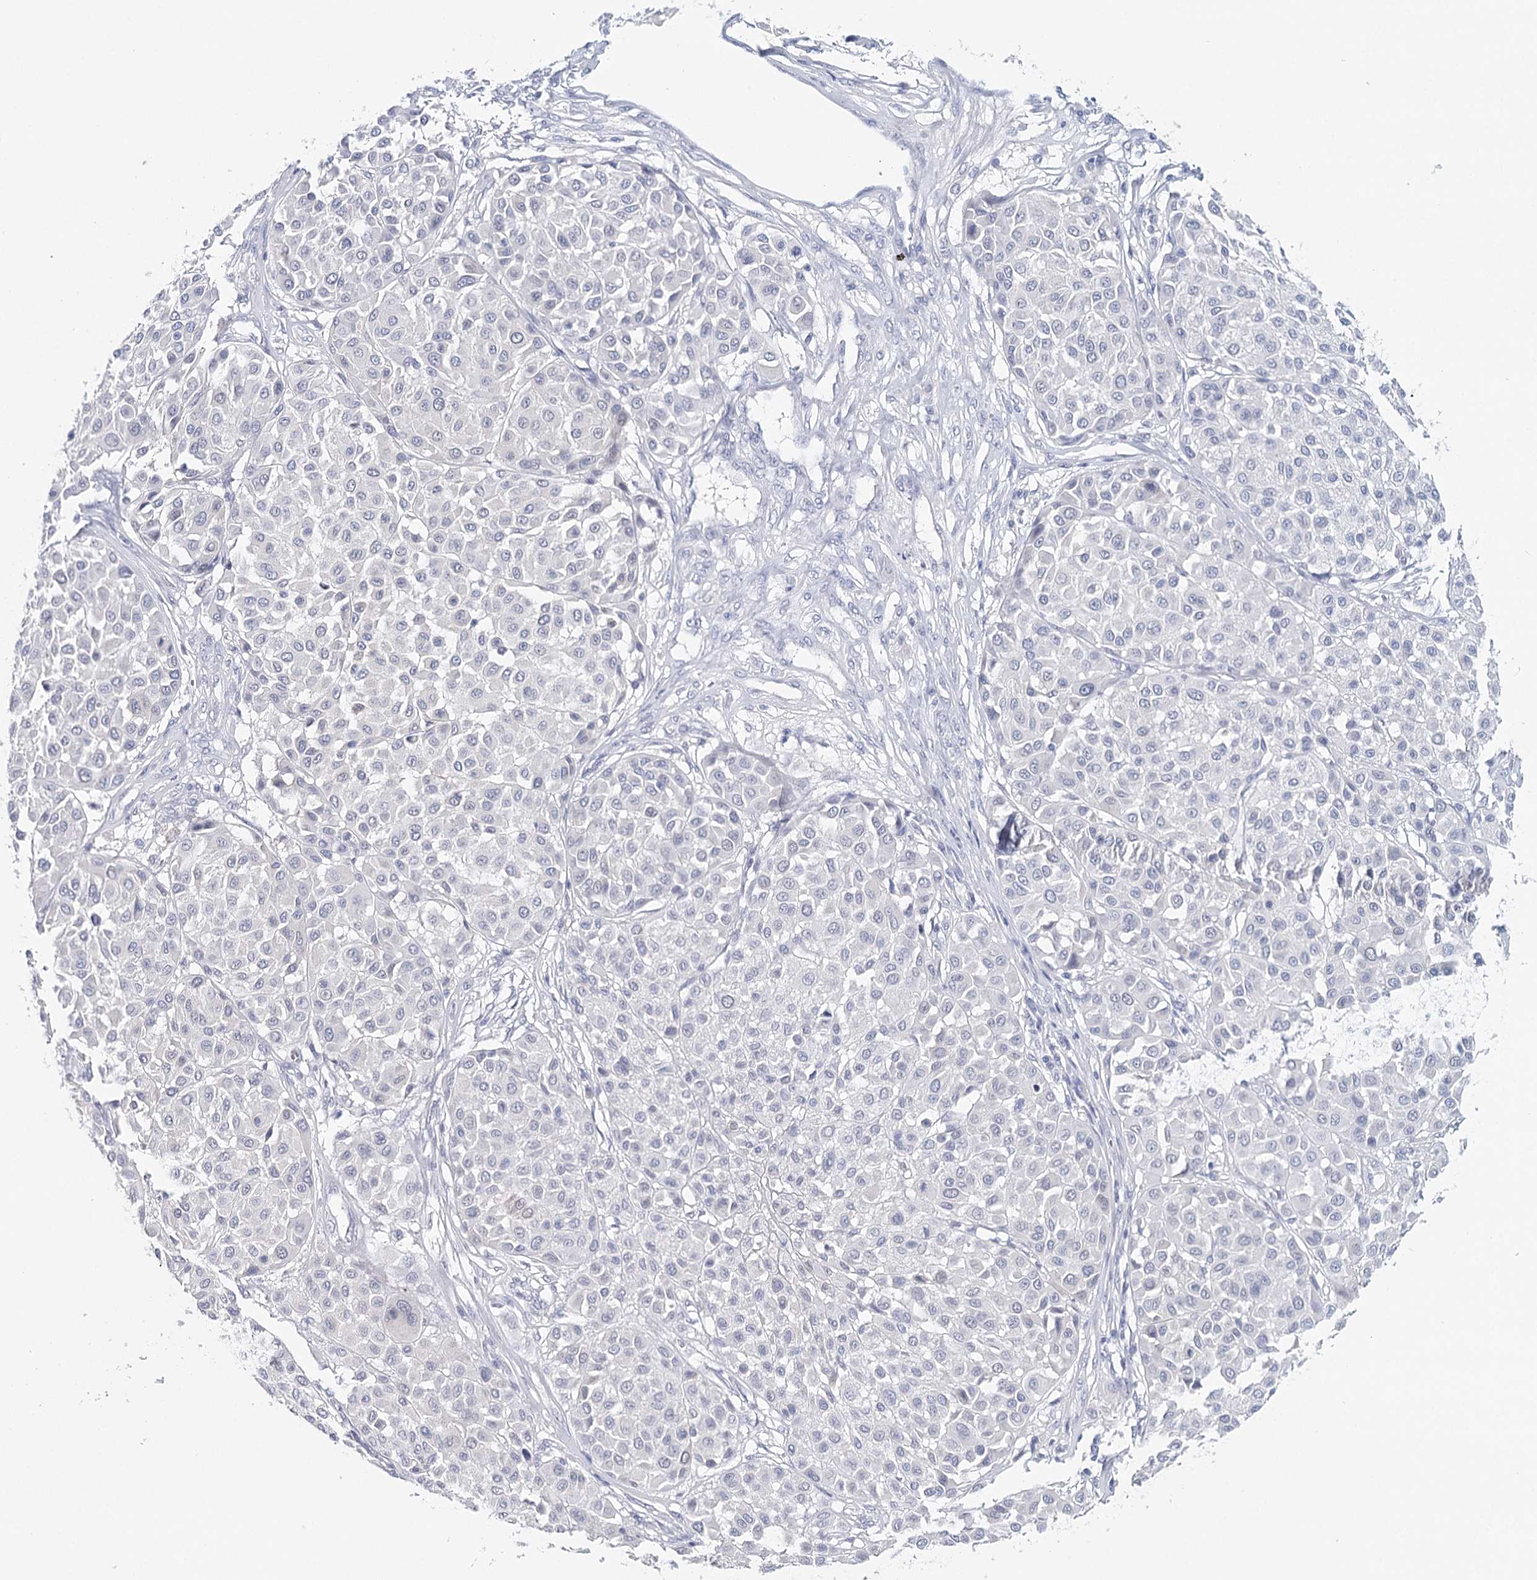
{"staining": {"intensity": "negative", "quantity": "none", "location": "none"}, "tissue": "melanoma", "cell_type": "Tumor cells", "image_type": "cancer", "snomed": [{"axis": "morphology", "description": "Malignant melanoma, Metastatic site"}, {"axis": "topography", "description": "Soft tissue"}], "caption": "Histopathology image shows no protein expression in tumor cells of melanoma tissue.", "gene": "HSPA4L", "patient": {"sex": "male", "age": 41}}